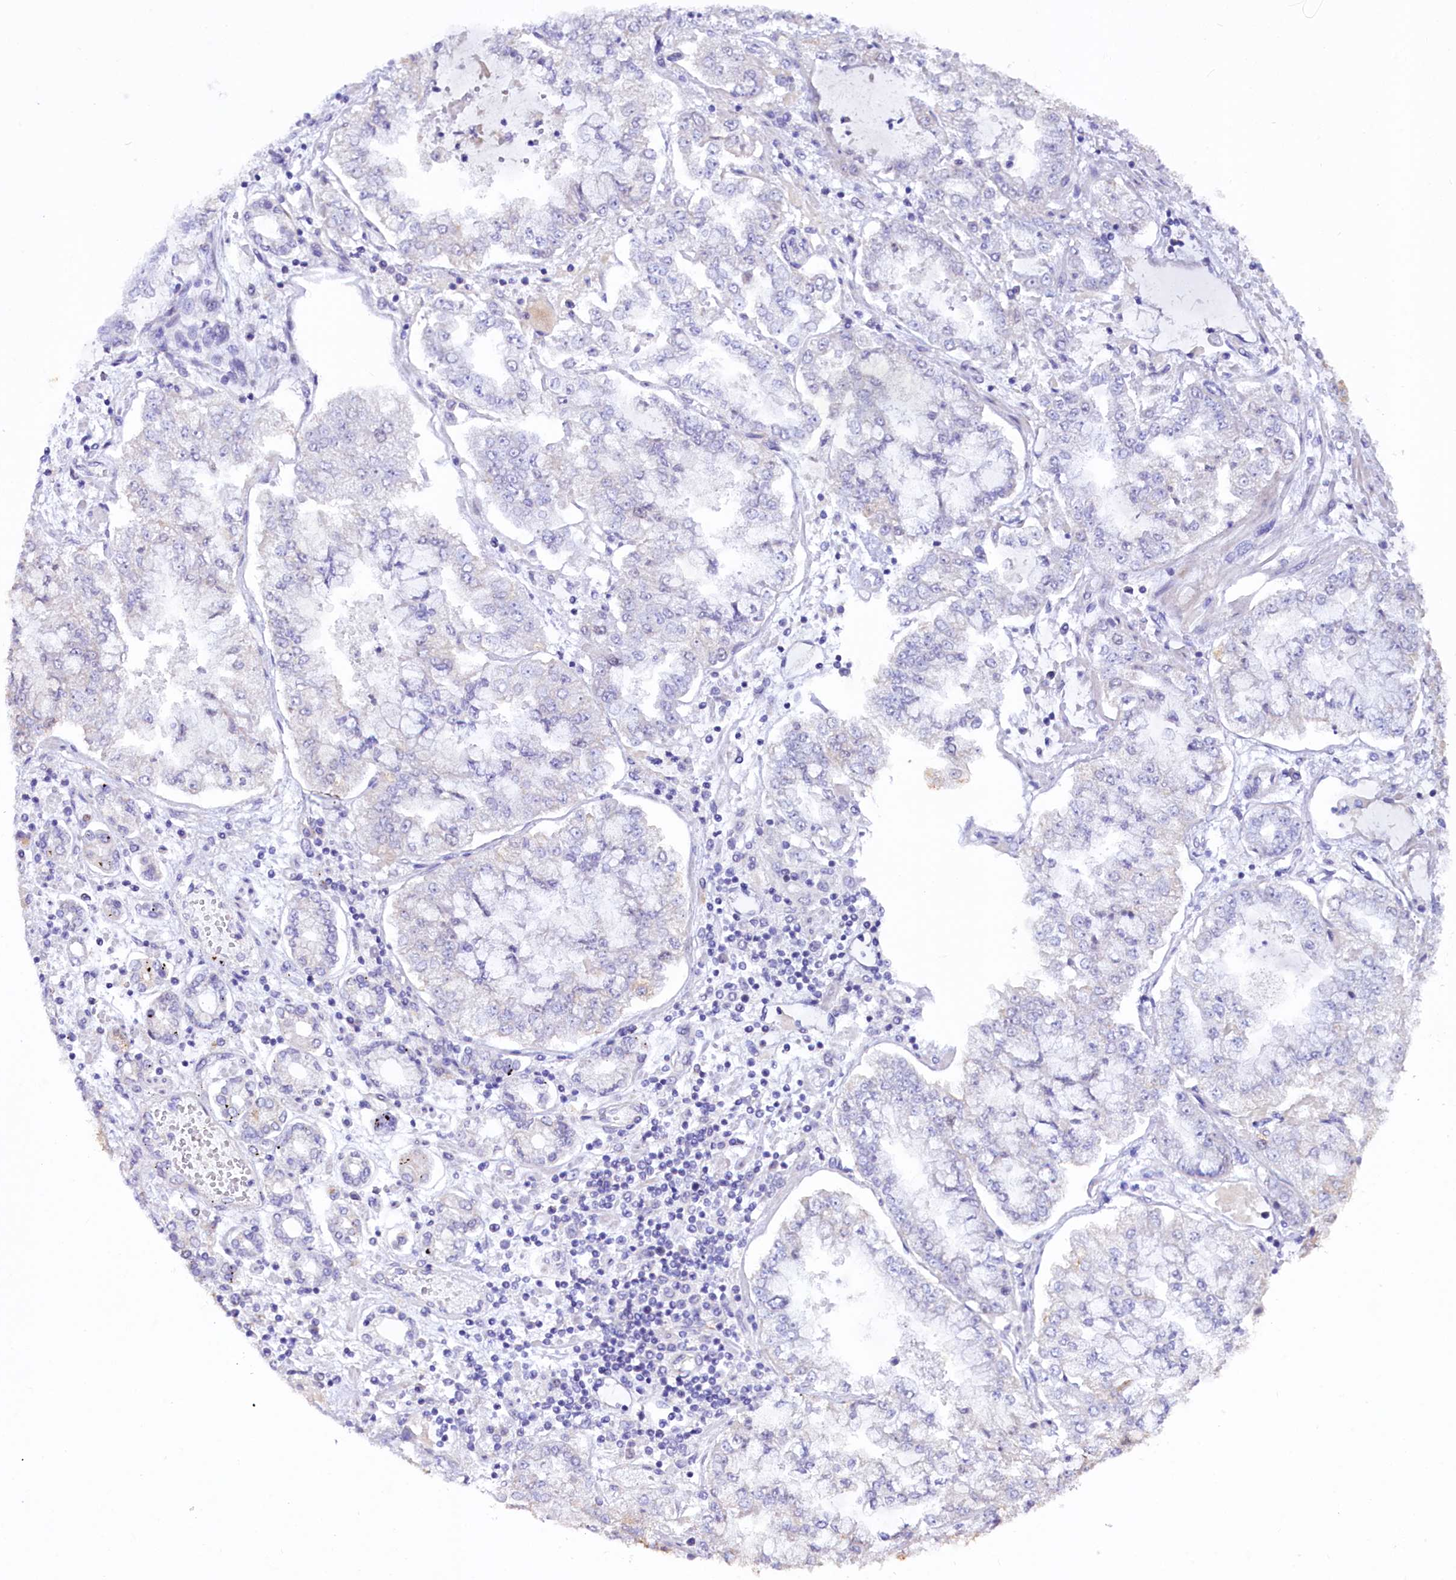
{"staining": {"intensity": "negative", "quantity": "none", "location": "none"}, "tissue": "stomach cancer", "cell_type": "Tumor cells", "image_type": "cancer", "snomed": [{"axis": "morphology", "description": "Adenocarcinoma, NOS"}, {"axis": "topography", "description": "Stomach"}], "caption": "A micrograph of human adenocarcinoma (stomach) is negative for staining in tumor cells.", "gene": "FAM111B", "patient": {"sex": "male", "age": 76}}